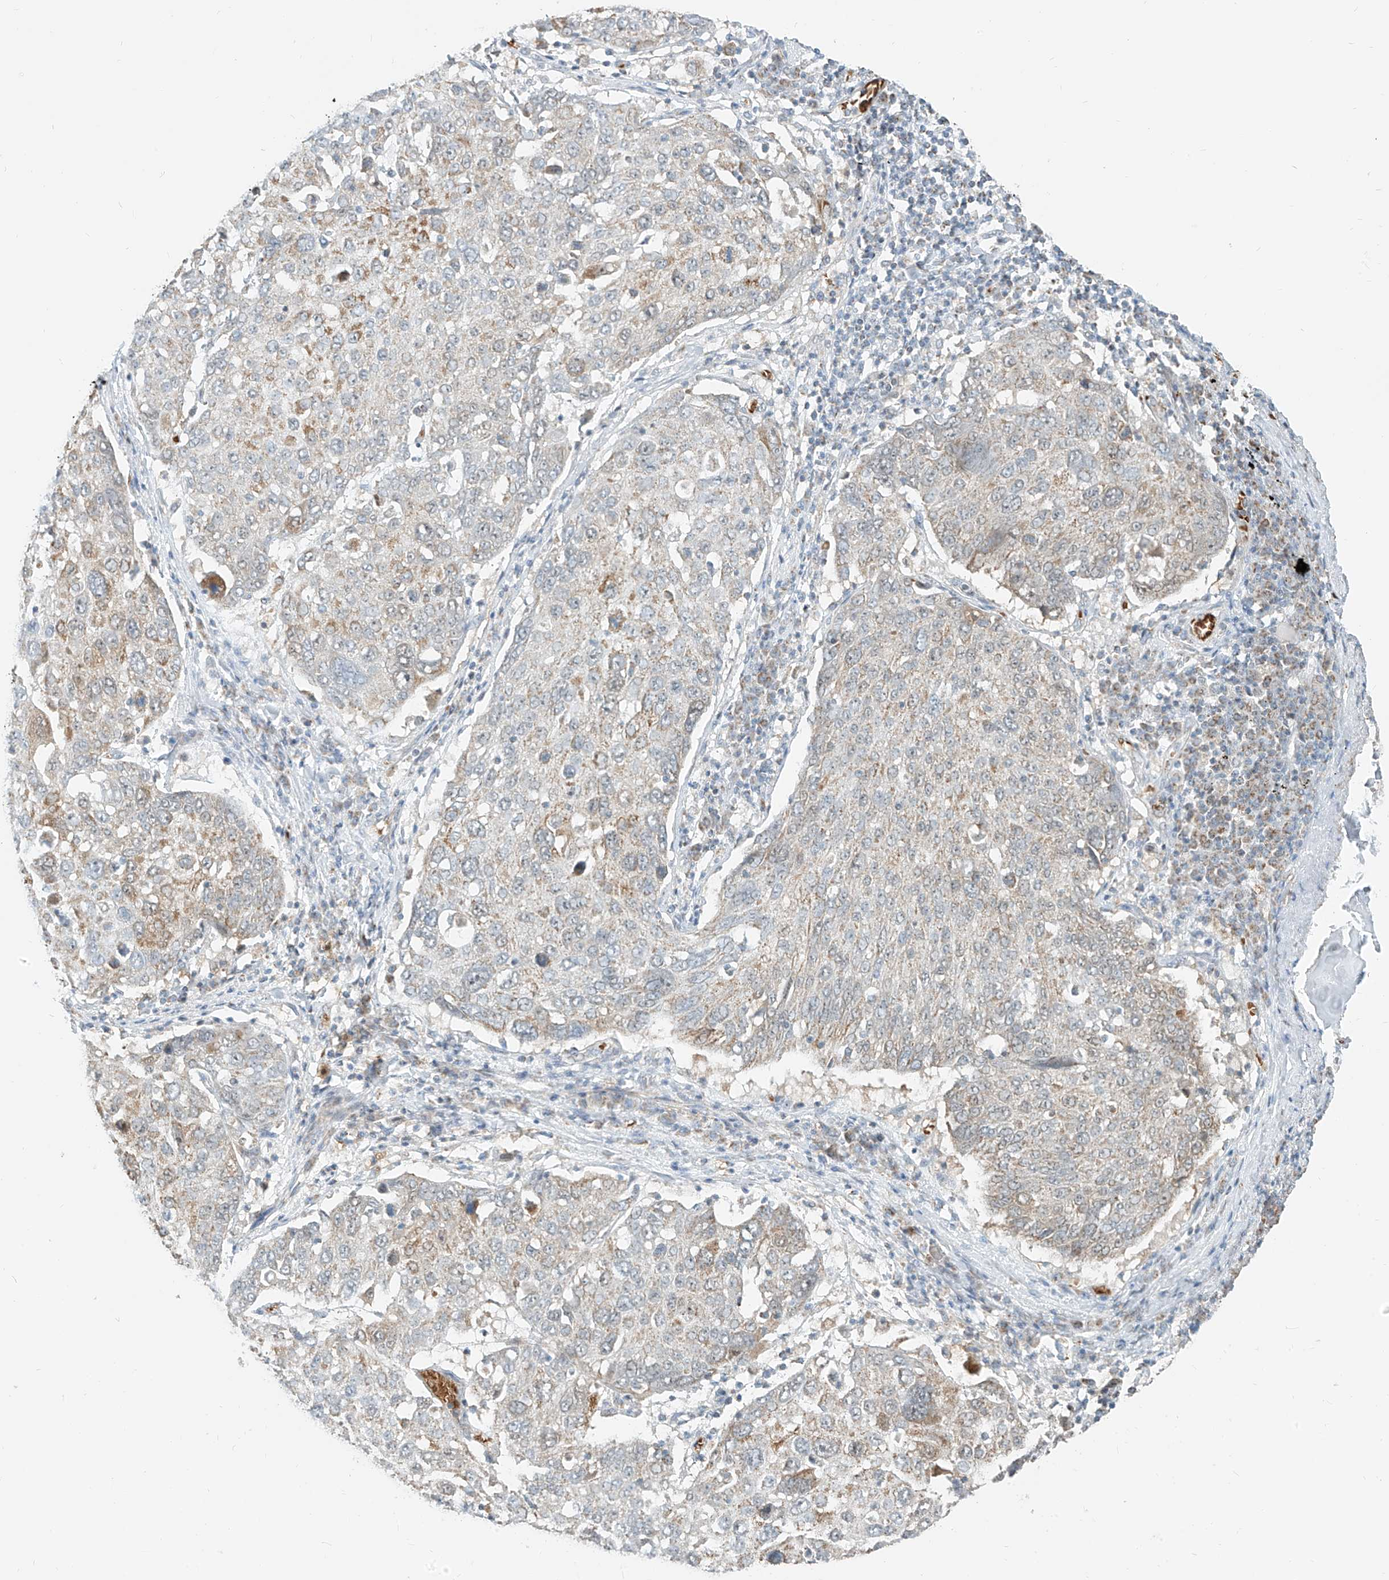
{"staining": {"intensity": "weak", "quantity": "25%-75%", "location": "cytoplasmic/membranous"}, "tissue": "lung cancer", "cell_type": "Tumor cells", "image_type": "cancer", "snomed": [{"axis": "morphology", "description": "Squamous cell carcinoma, NOS"}, {"axis": "topography", "description": "Lung"}], "caption": "Protein positivity by immunohistochemistry reveals weak cytoplasmic/membranous expression in approximately 25%-75% of tumor cells in squamous cell carcinoma (lung).", "gene": "MTUS2", "patient": {"sex": "male", "age": 65}}